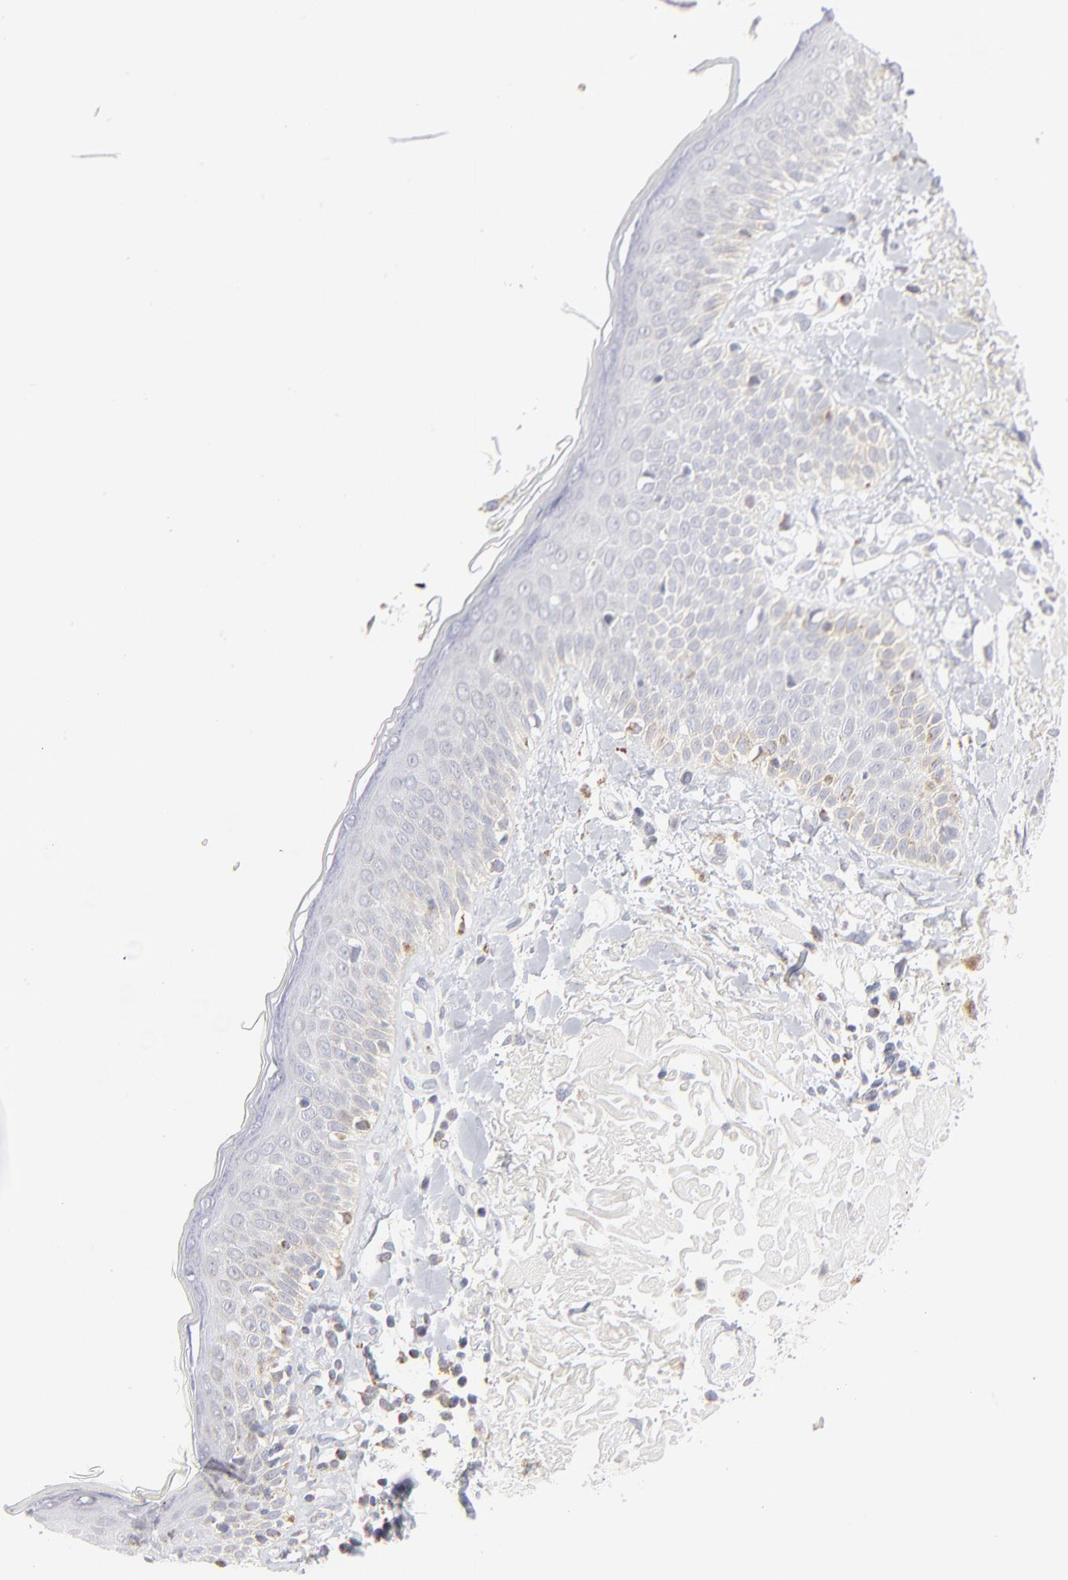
{"staining": {"intensity": "weak", "quantity": "<25%", "location": "cytoplasmic/membranous"}, "tissue": "skin cancer", "cell_type": "Tumor cells", "image_type": "cancer", "snomed": [{"axis": "morphology", "description": "Basal cell carcinoma"}, {"axis": "topography", "description": "Skin"}], "caption": "There is no significant expression in tumor cells of skin cancer.", "gene": "MRPL58", "patient": {"sex": "male", "age": 74}}